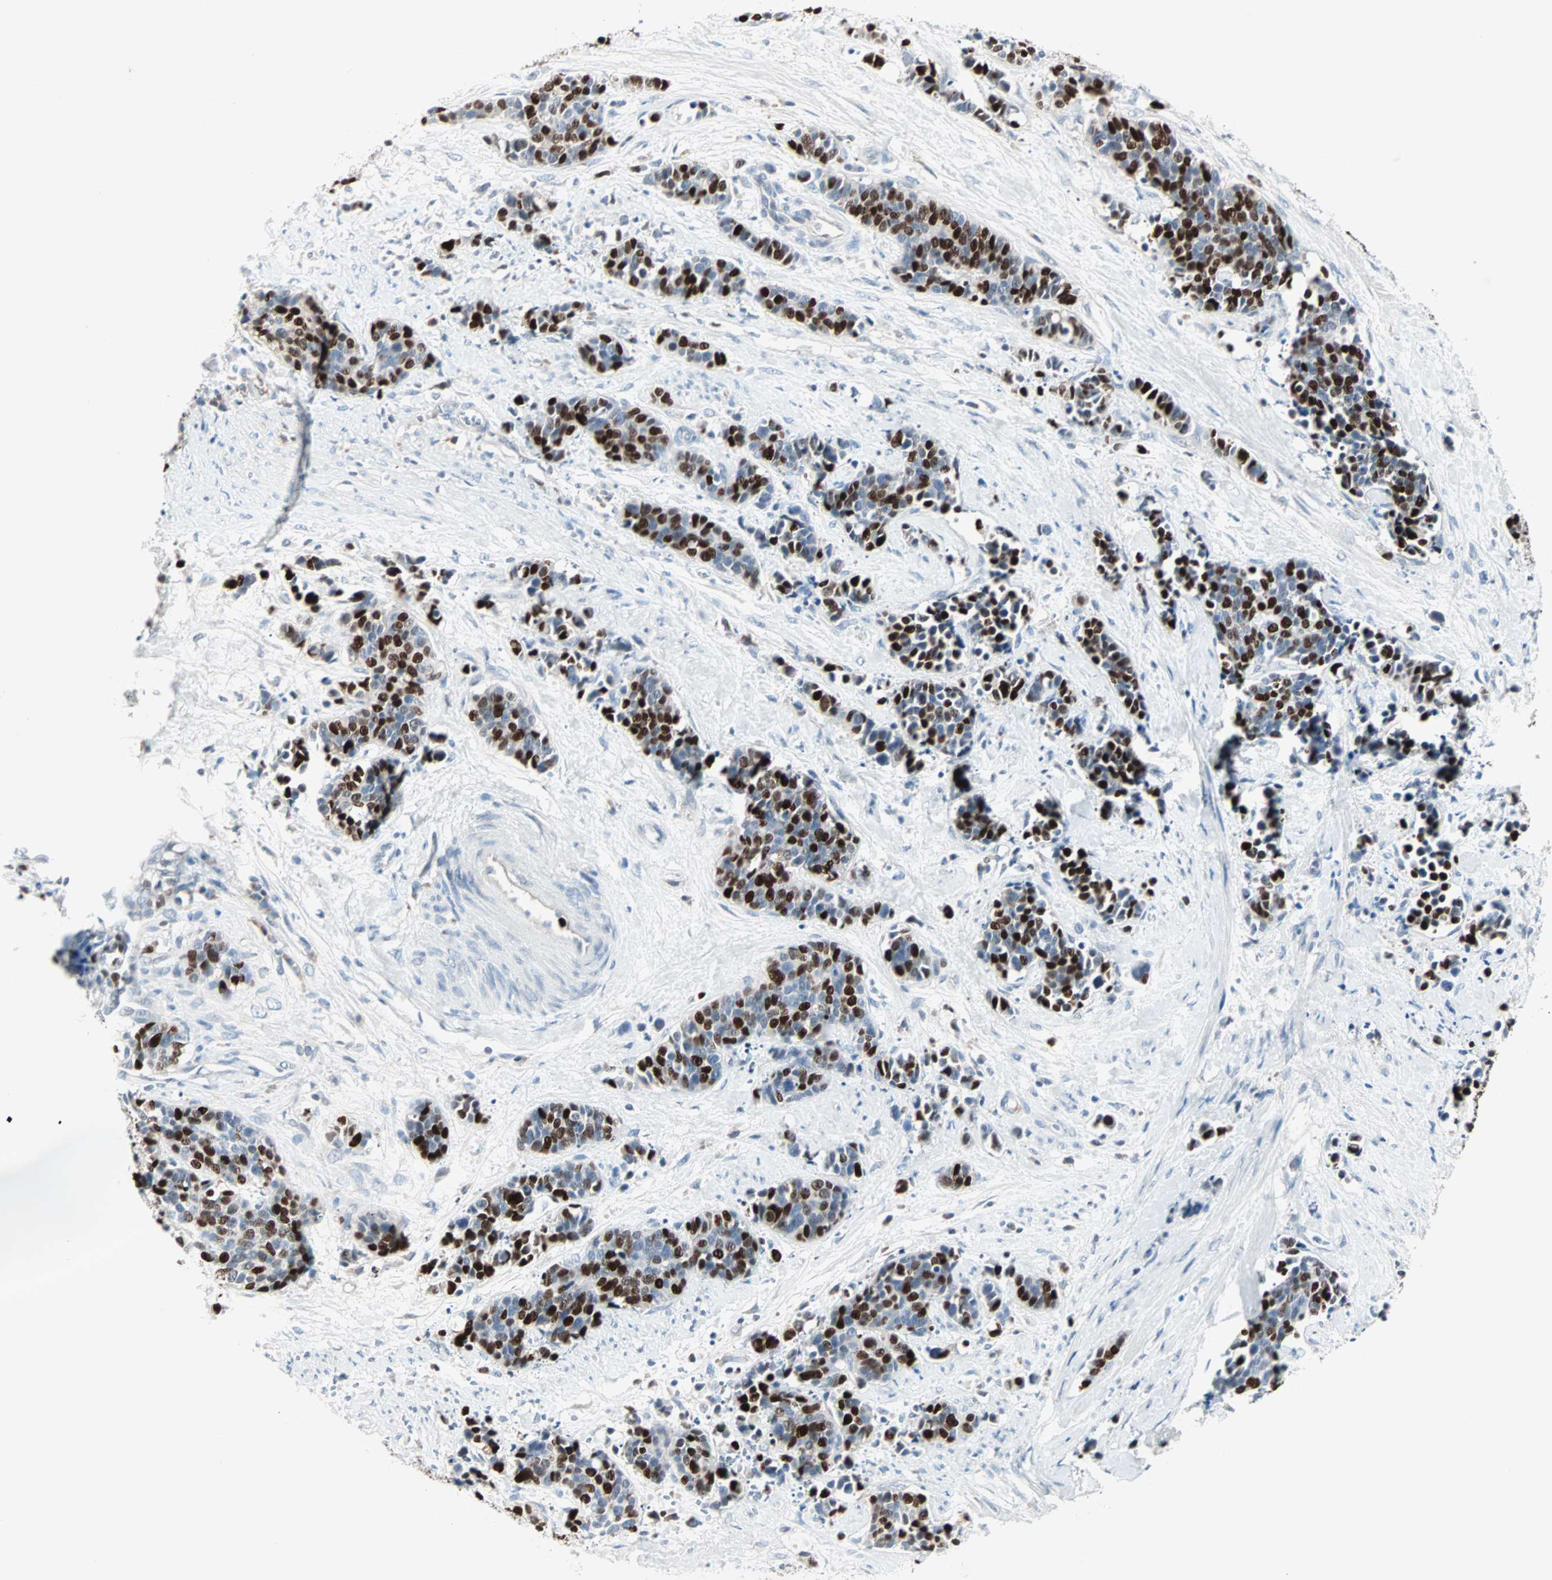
{"staining": {"intensity": "strong", "quantity": "25%-75%", "location": "nuclear"}, "tissue": "cervical cancer", "cell_type": "Tumor cells", "image_type": "cancer", "snomed": [{"axis": "morphology", "description": "Squamous cell carcinoma, NOS"}, {"axis": "topography", "description": "Cervix"}], "caption": "Immunohistochemical staining of squamous cell carcinoma (cervical) demonstrates high levels of strong nuclear protein positivity in approximately 25%-75% of tumor cells. The protein of interest is stained brown, and the nuclei are stained in blue (DAB IHC with brightfield microscopy, high magnification).", "gene": "CCNE2", "patient": {"sex": "female", "age": 35}}